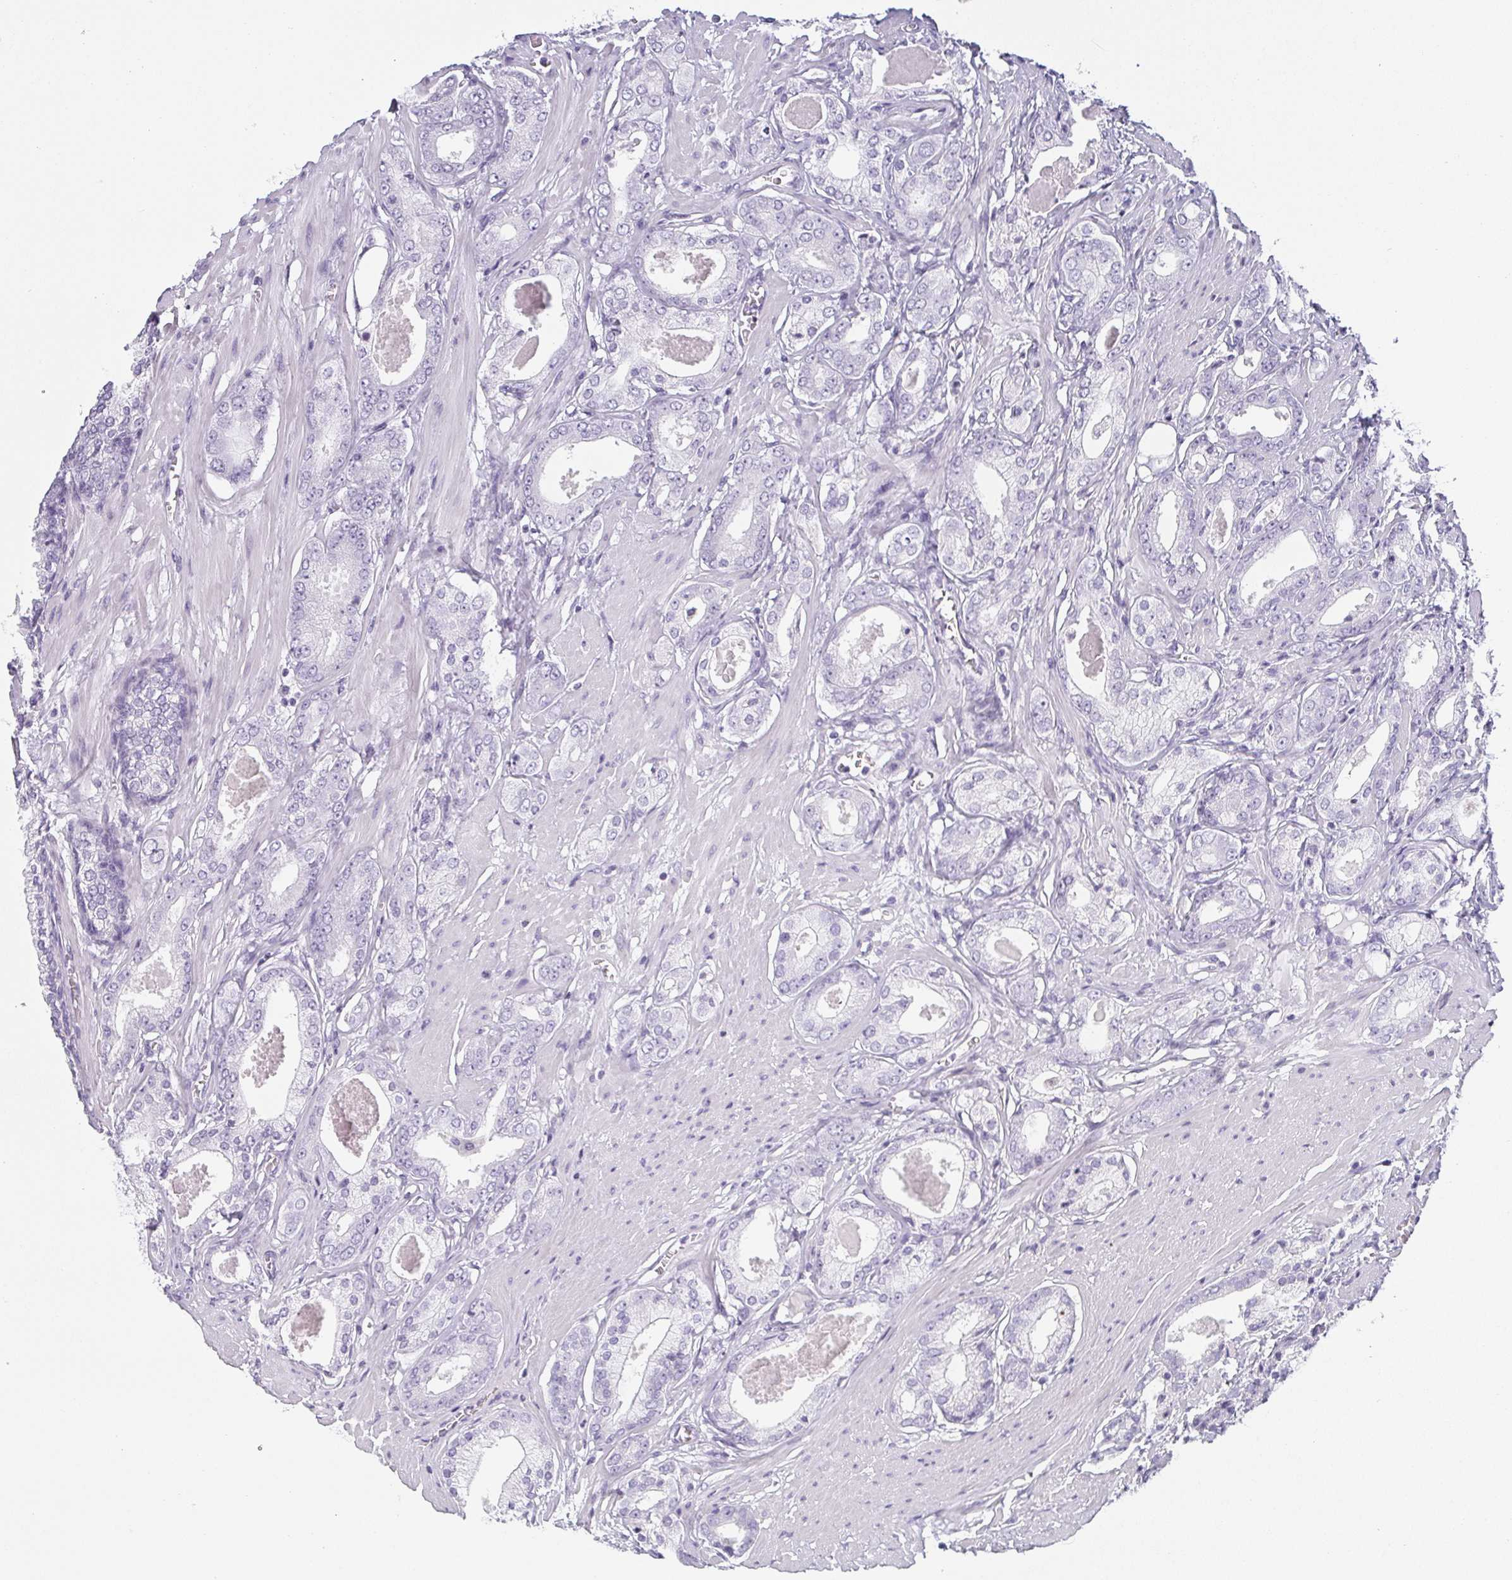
{"staining": {"intensity": "negative", "quantity": "none", "location": "none"}, "tissue": "prostate cancer", "cell_type": "Tumor cells", "image_type": "cancer", "snomed": [{"axis": "morphology", "description": "Adenocarcinoma, NOS"}, {"axis": "morphology", "description": "Adenocarcinoma, Low grade"}, {"axis": "topography", "description": "Prostate"}], "caption": "Immunohistochemistry (IHC) histopathology image of prostate cancer stained for a protein (brown), which exhibits no positivity in tumor cells.", "gene": "PRR27", "patient": {"sex": "male", "age": 64}}